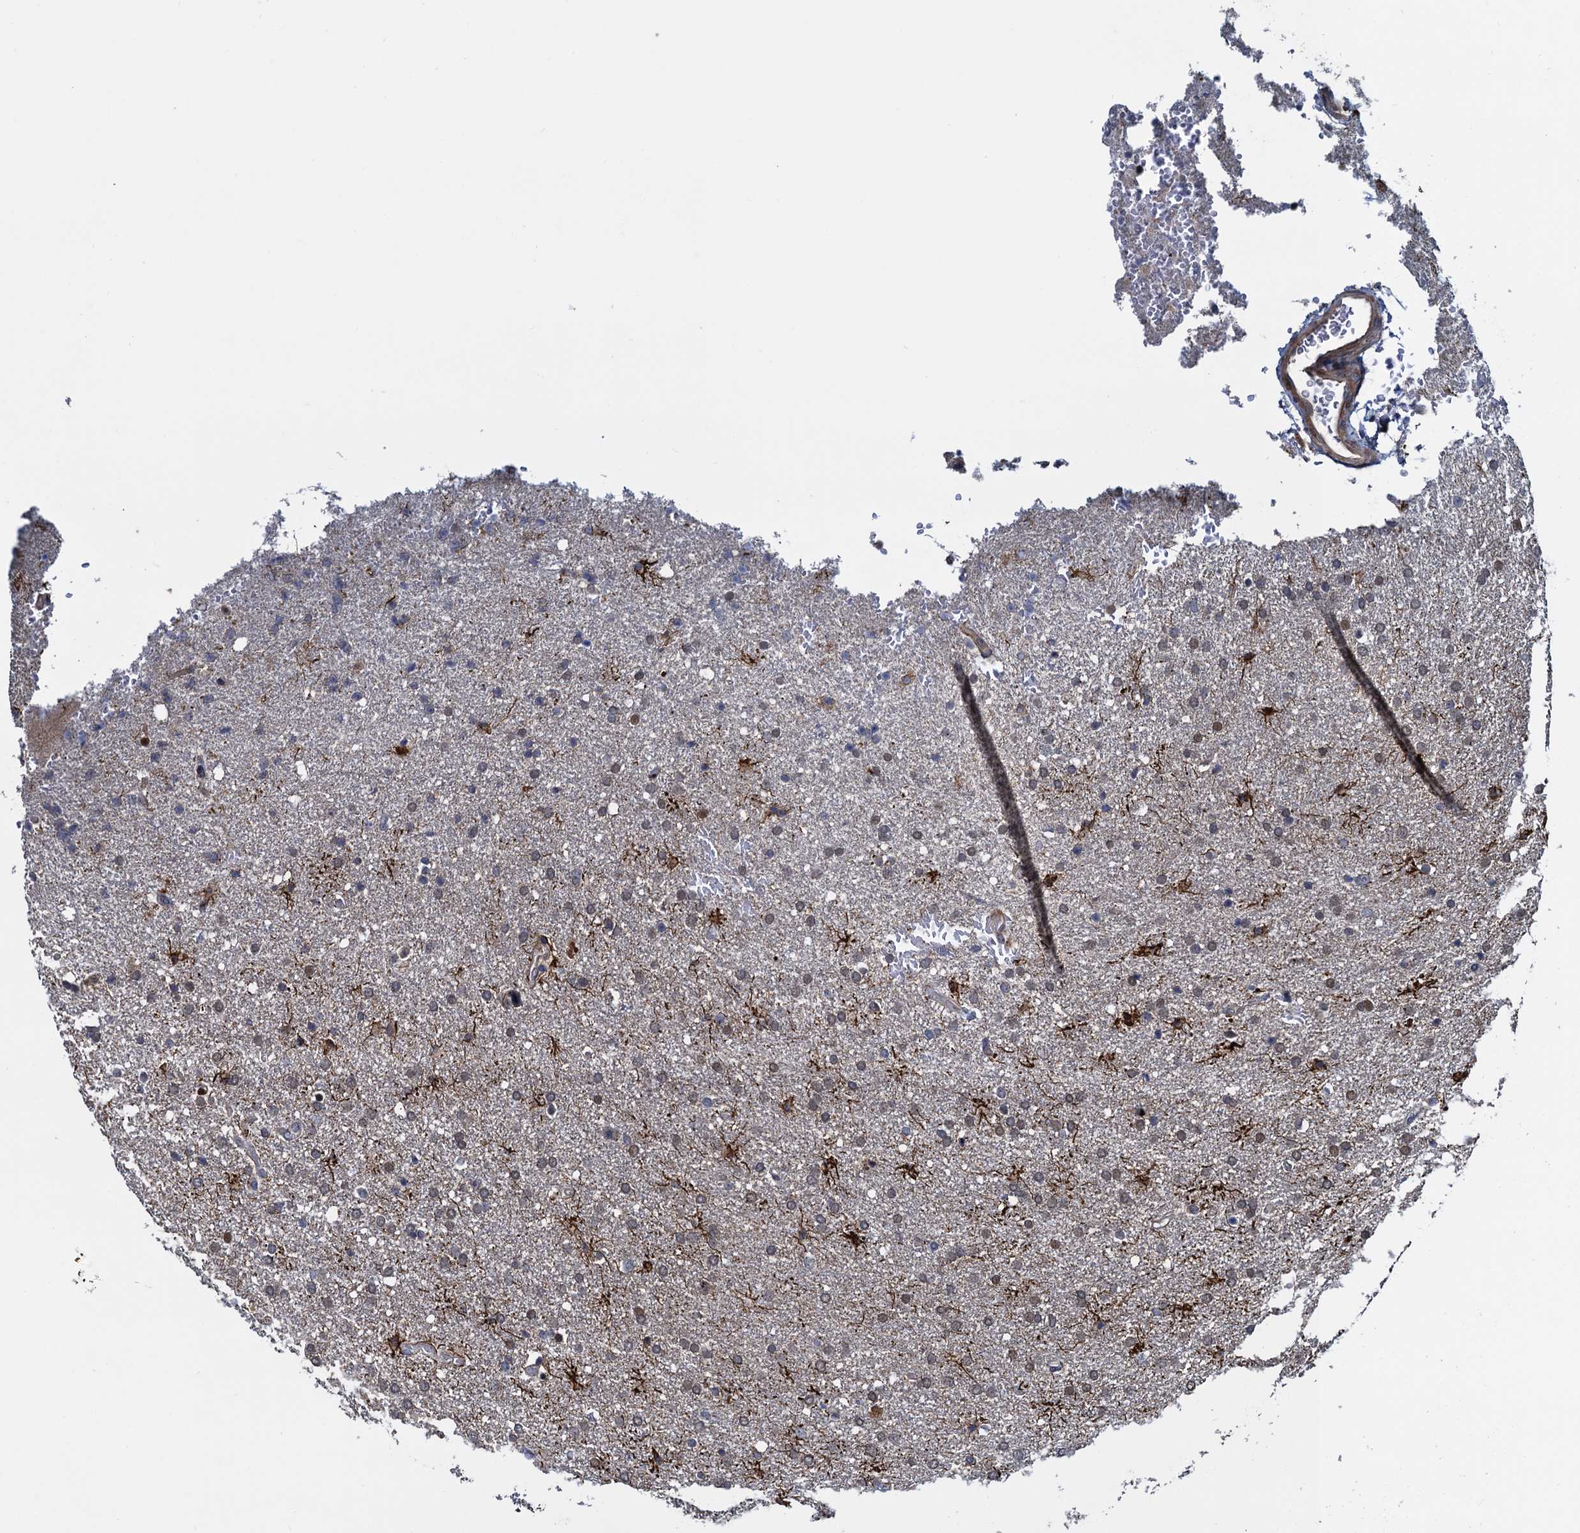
{"staining": {"intensity": "negative", "quantity": "none", "location": "none"}, "tissue": "glioma", "cell_type": "Tumor cells", "image_type": "cancer", "snomed": [{"axis": "morphology", "description": "Glioma, malignant, High grade"}, {"axis": "topography", "description": "Brain"}], "caption": "High power microscopy image of an IHC micrograph of malignant high-grade glioma, revealing no significant expression in tumor cells.", "gene": "ATOSA", "patient": {"sex": "male", "age": 72}}